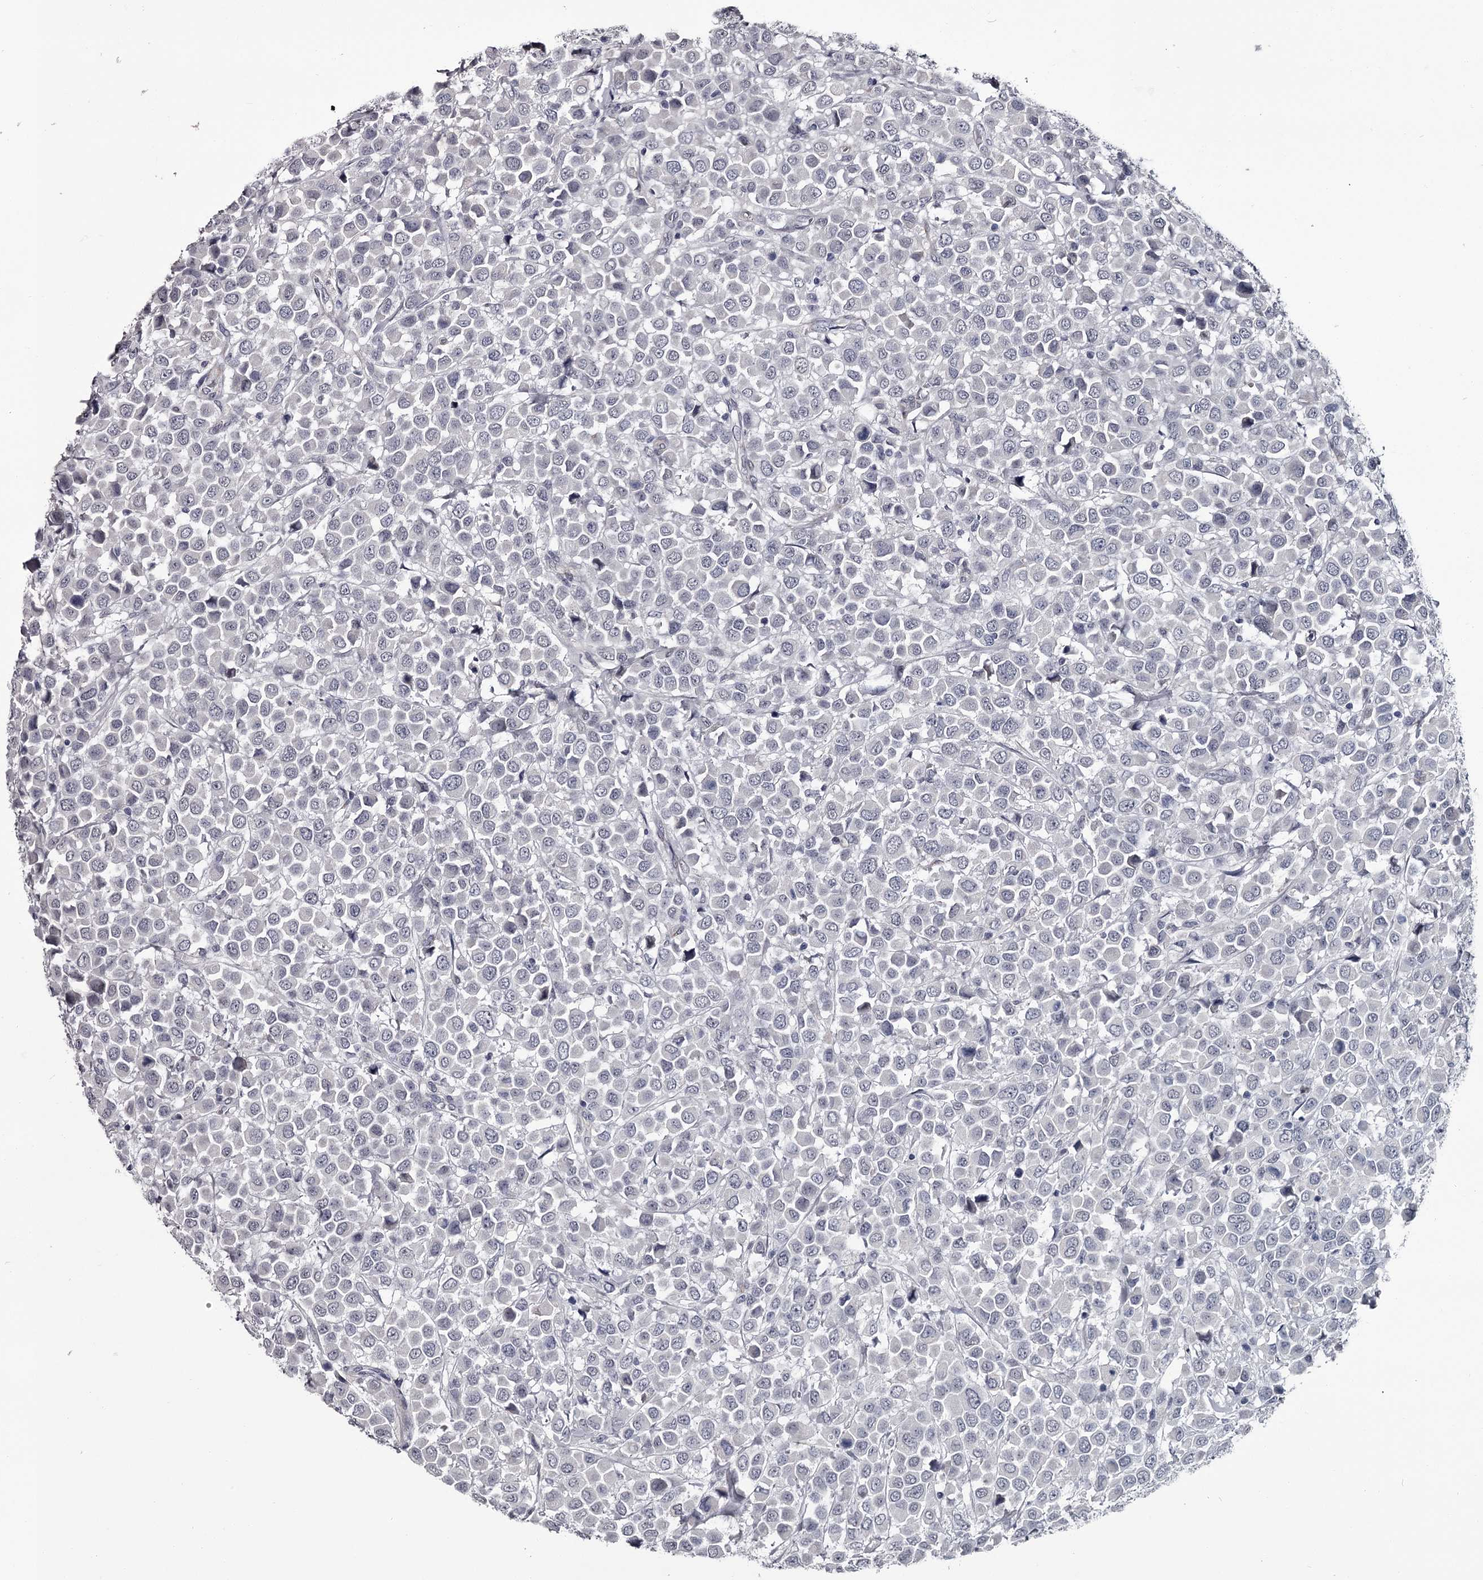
{"staining": {"intensity": "negative", "quantity": "none", "location": "none"}, "tissue": "breast cancer", "cell_type": "Tumor cells", "image_type": "cancer", "snomed": [{"axis": "morphology", "description": "Duct carcinoma"}, {"axis": "topography", "description": "Breast"}], "caption": "This is an immunohistochemistry photomicrograph of breast cancer (infiltrating ductal carcinoma). There is no positivity in tumor cells.", "gene": "PRPF40B", "patient": {"sex": "female", "age": 61}}